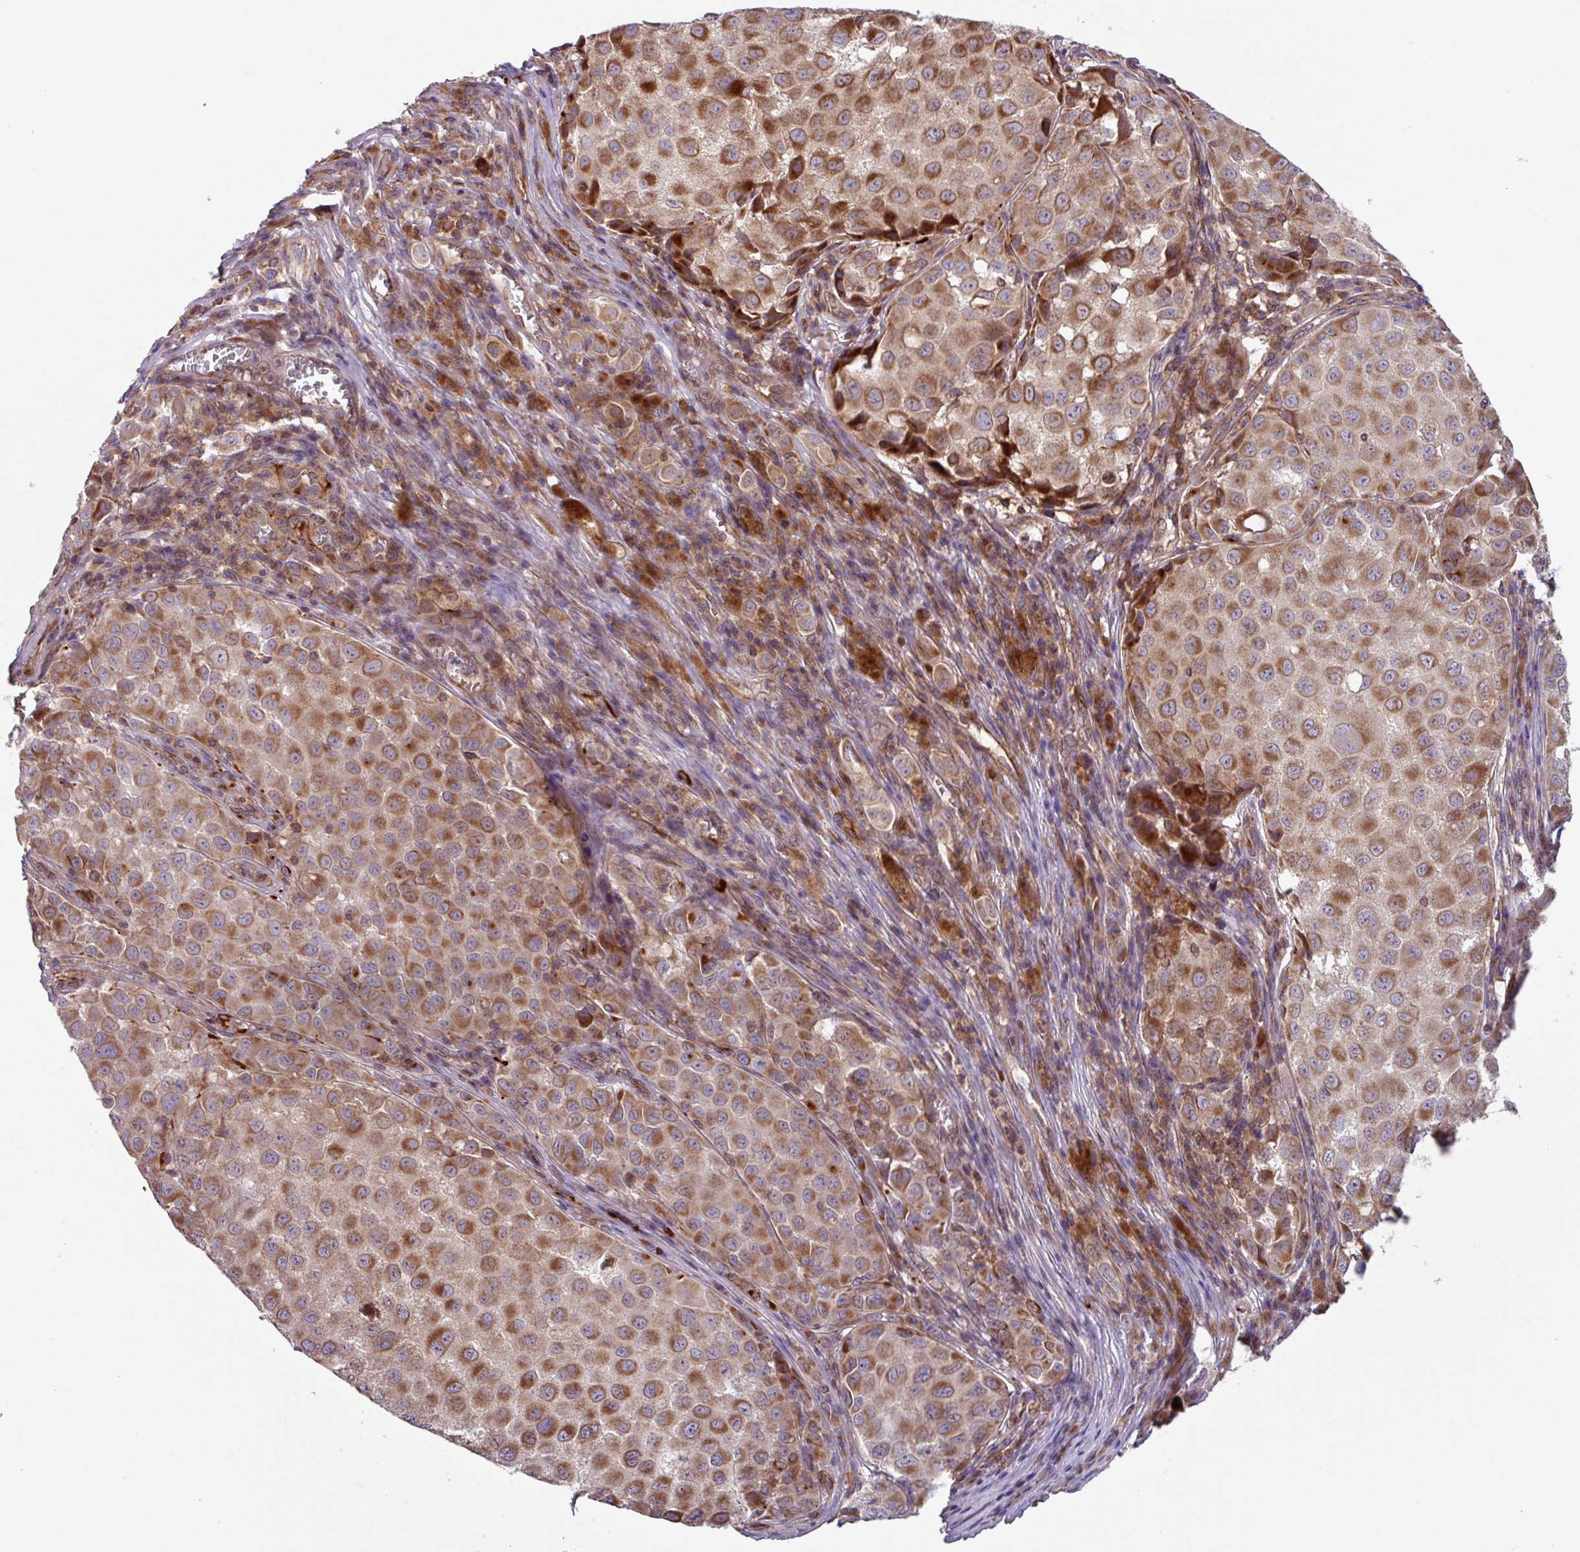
{"staining": {"intensity": "moderate", "quantity": ">75%", "location": "cytoplasmic/membranous"}, "tissue": "melanoma", "cell_type": "Tumor cells", "image_type": "cancer", "snomed": [{"axis": "morphology", "description": "Malignant melanoma, NOS"}, {"axis": "topography", "description": "Skin"}], "caption": "Malignant melanoma was stained to show a protein in brown. There is medium levels of moderate cytoplasmic/membranous positivity in about >75% of tumor cells.", "gene": "PLEKHD1", "patient": {"sex": "male", "age": 64}}